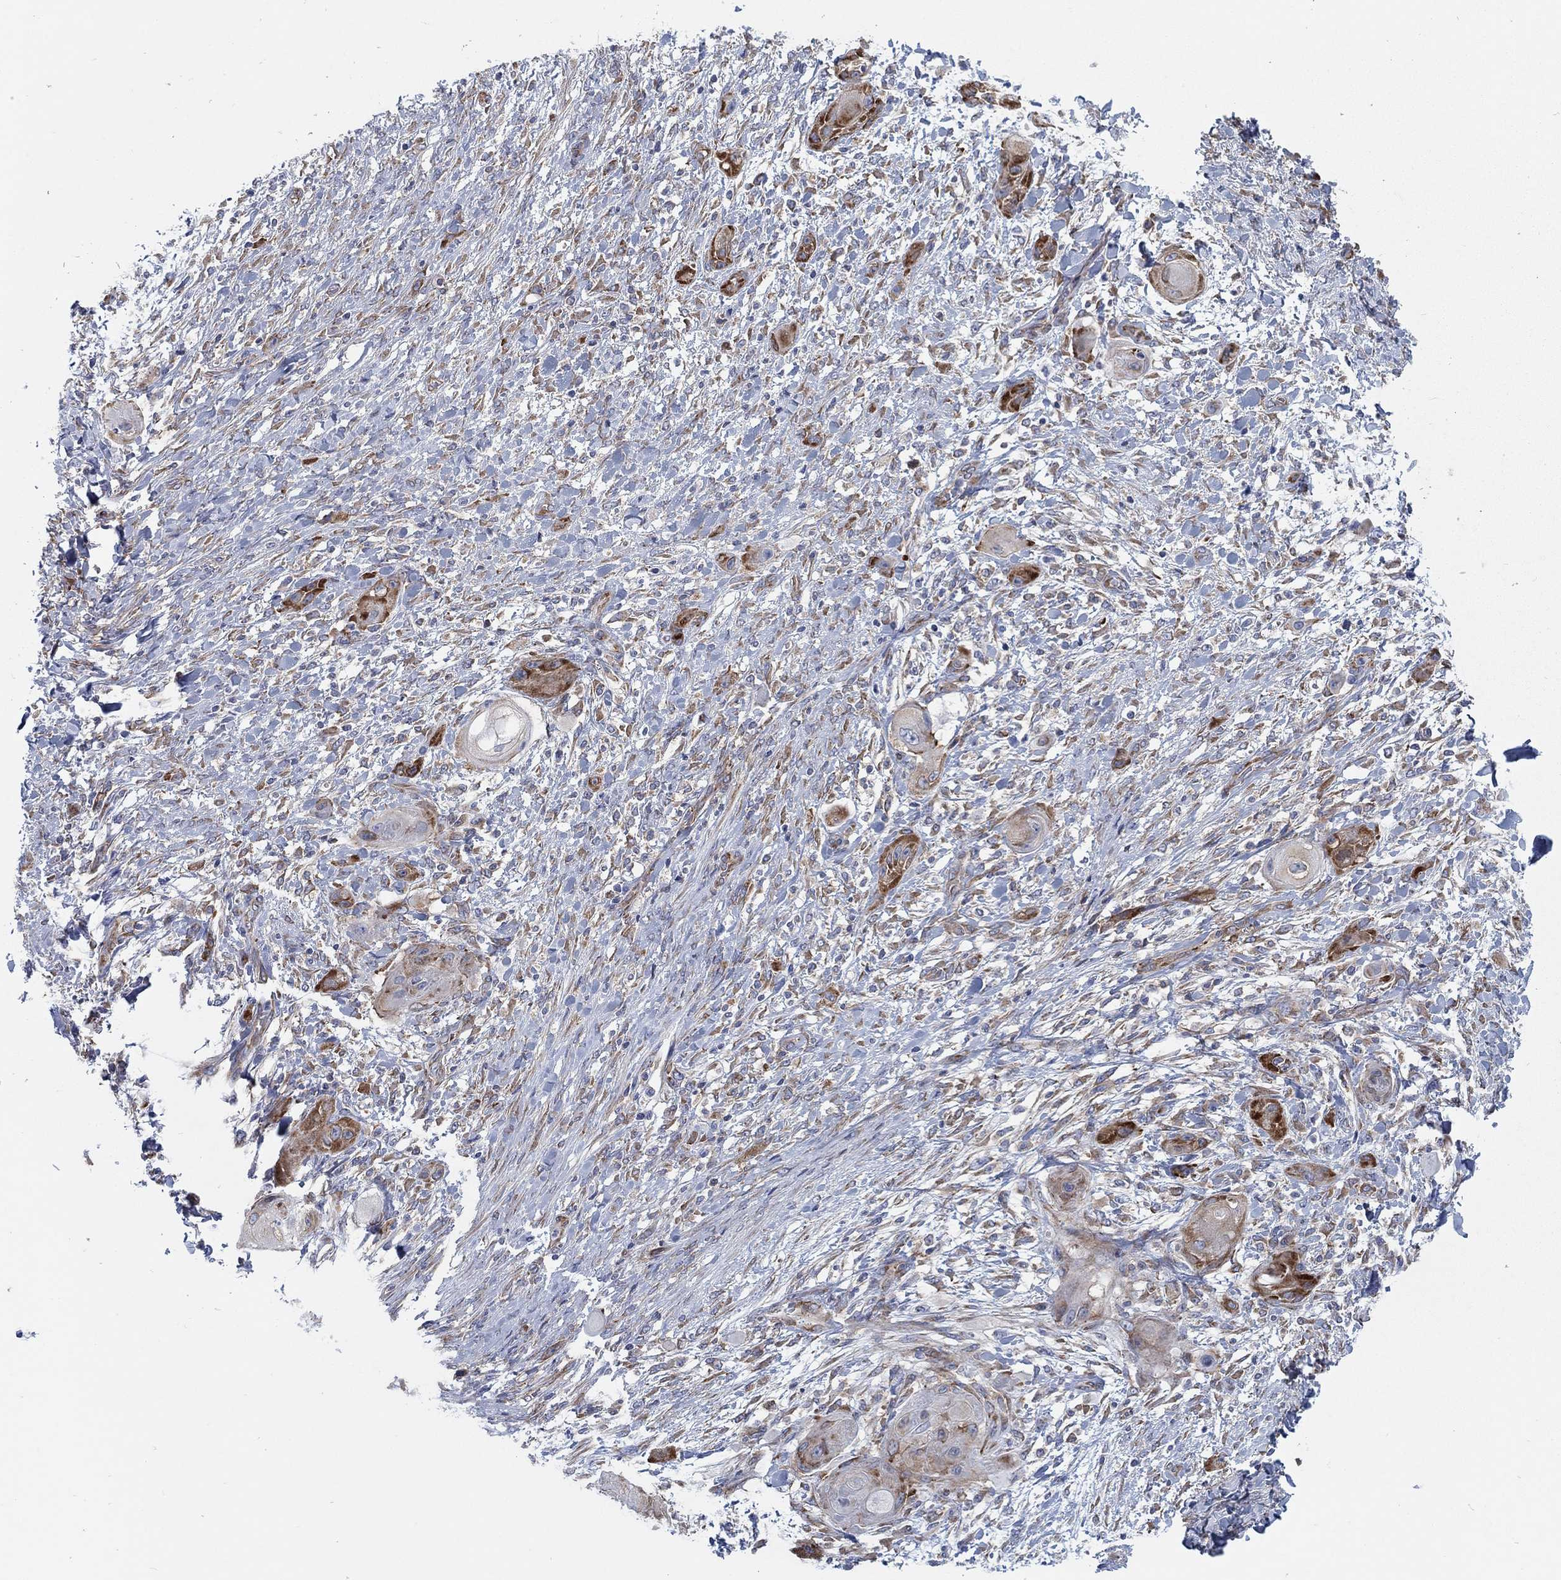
{"staining": {"intensity": "strong", "quantity": ">75%", "location": "cytoplasmic/membranous"}, "tissue": "skin cancer", "cell_type": "Tumor cells", "image_type": "cancer", "snomed": [{"axis": "morphology", "description": "Squamous cell carcinoma, NOS"}, {"axis": "topography", "description": "Skin"}], "caption": "Immunohistochemical staining of human skin cancer reveals high levels of strong cytoplasmic/membranous positivity in approximately >75% of tumor cells.", "gene": "TMEM59", "patient": {"sex": "male", "age": 62}}